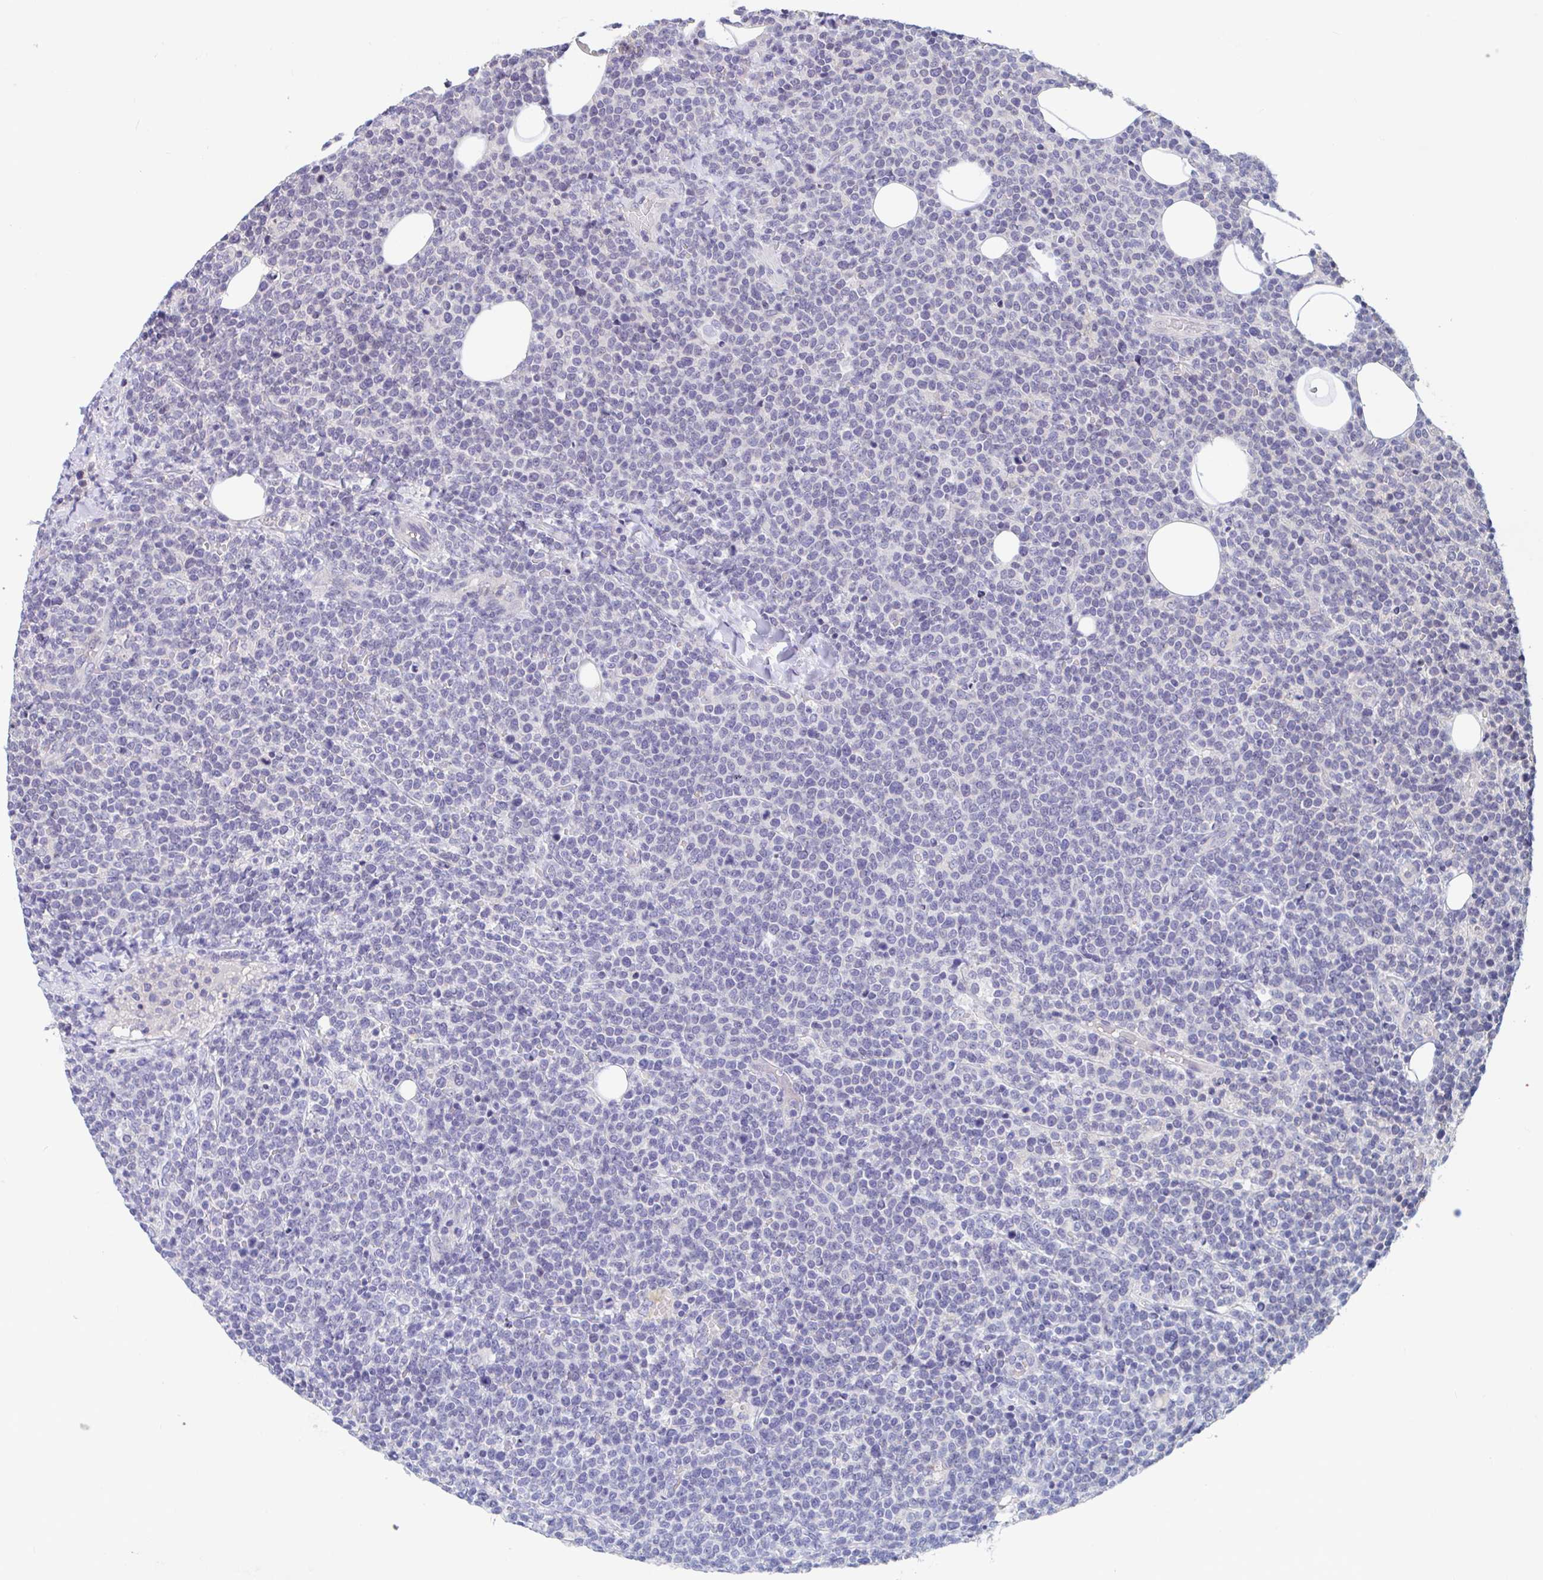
{"staining": {"intensity": "negative", "quantity": "none", "location": "none"}, "tissue": "lymphoma", "cell_type": "Tumor cells", "image_type": "cancer", "snomed": [{"axis": "morphology", "description": "Malignant lymphoma, non-Hodgkin's type, High grade"}, {"axis": "topography", "description": "Lymph node"}], "caption": "Immunohistochemical staining of human high-grade malignant lymphoma, non-Hodgkin's type displays no significant expression in tumor cells.", "gene": "UNKL", "patient": {"sex": "male", "age": 61}}